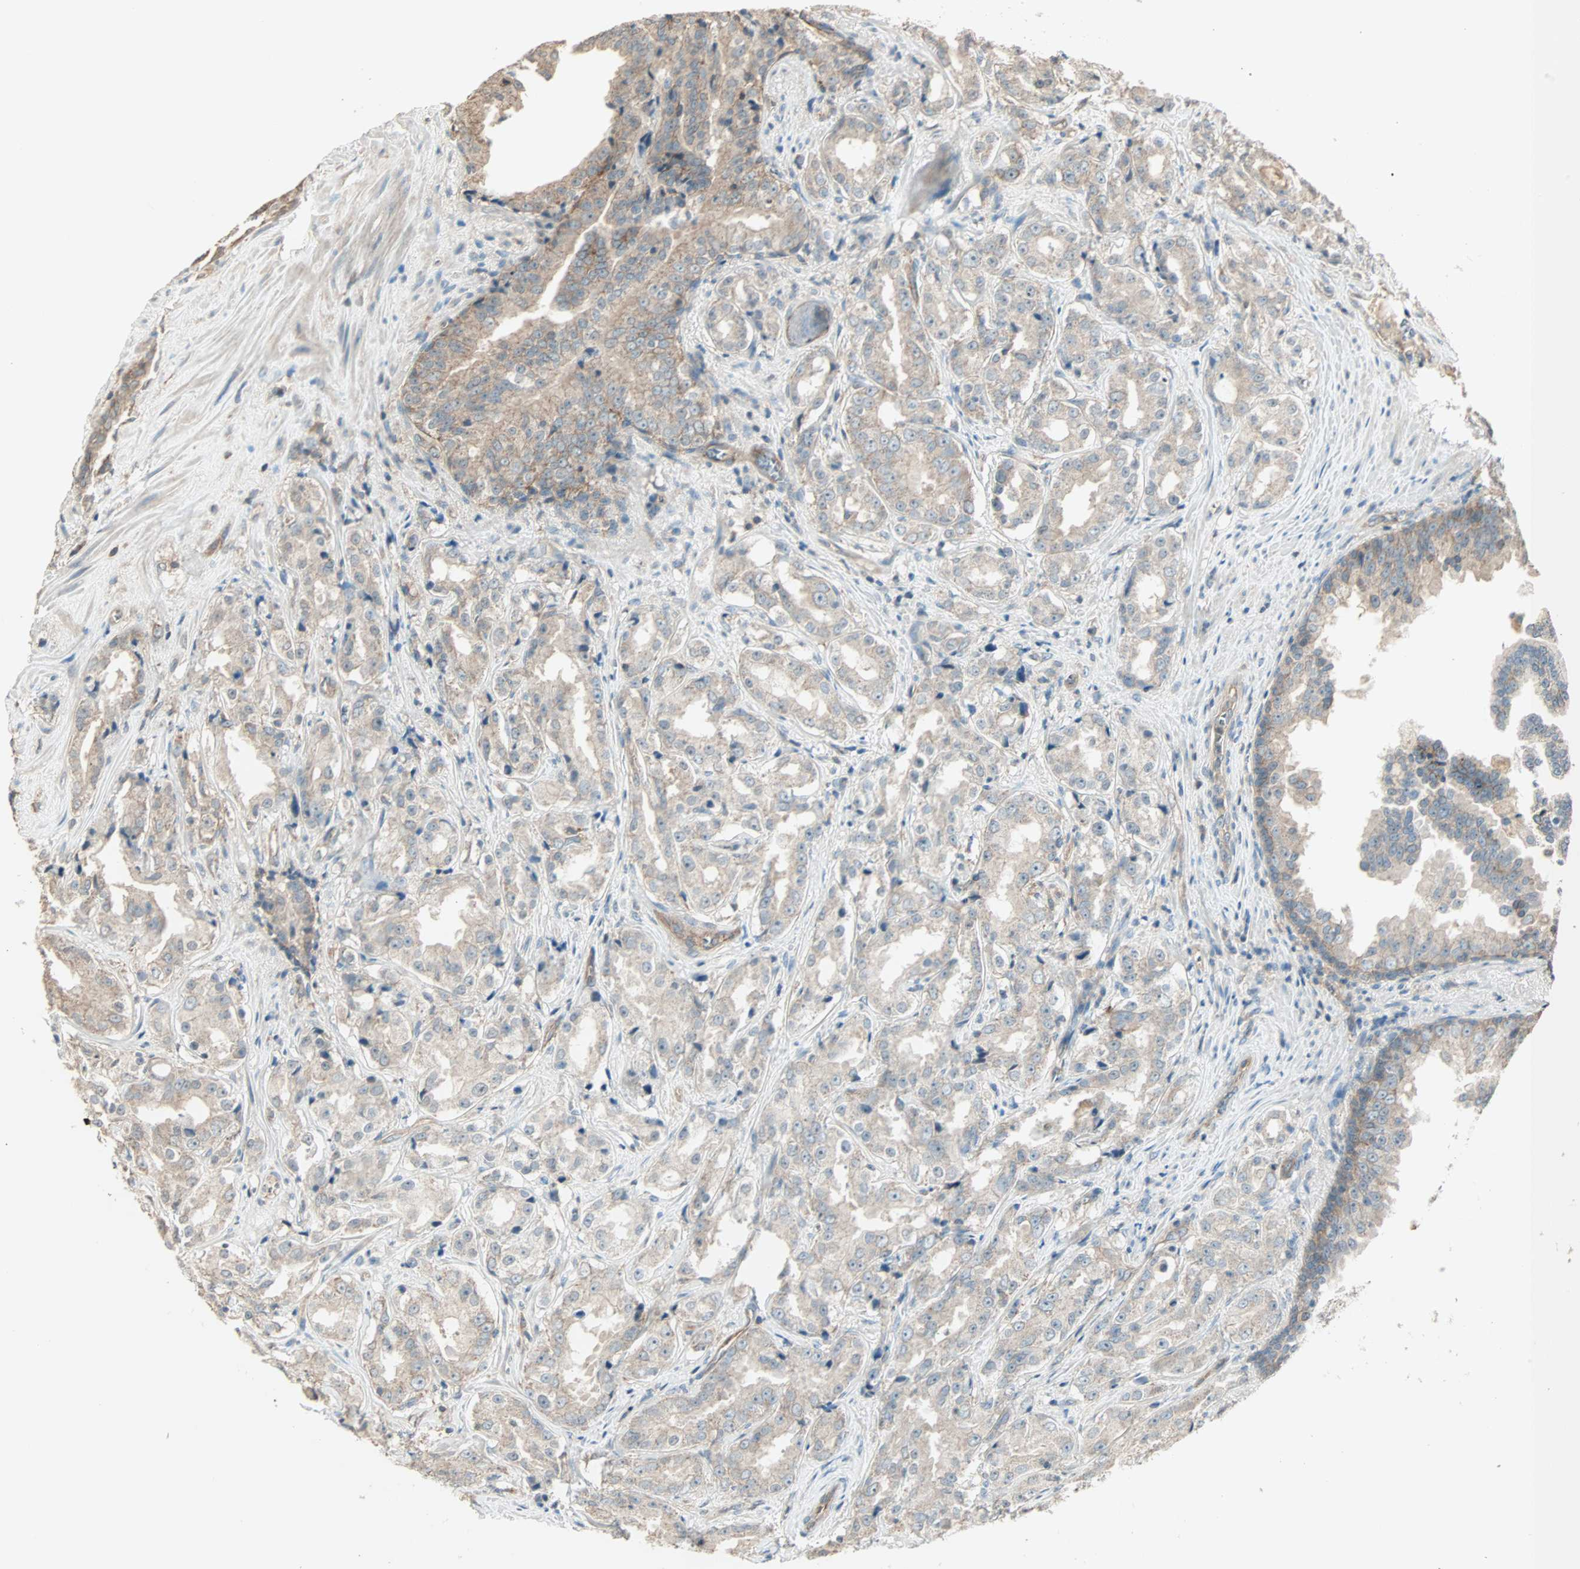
{"staining": {"intensity": "weak", "quantity": "25%-75%", "location": "cytoplasmic/membranous"}, "tissue": "prostate cancer", "cell_type": "Tumor cells", "image_type": "cancer", "snomed": [{"axis": "morphology", "description": "Adenocarcinoma, High grade"}, {"axis": "topography", "description": "Prostate"}], "caption": "Prostate high-grade adenocarcinoma was stained to show a protein in brown. There is low levels of weak cytoplasmic/membranous staining in about 25%-75% of tumor cells.", "gene": "MAP3K21", "patient": {"sex": "male", "age": 73}}